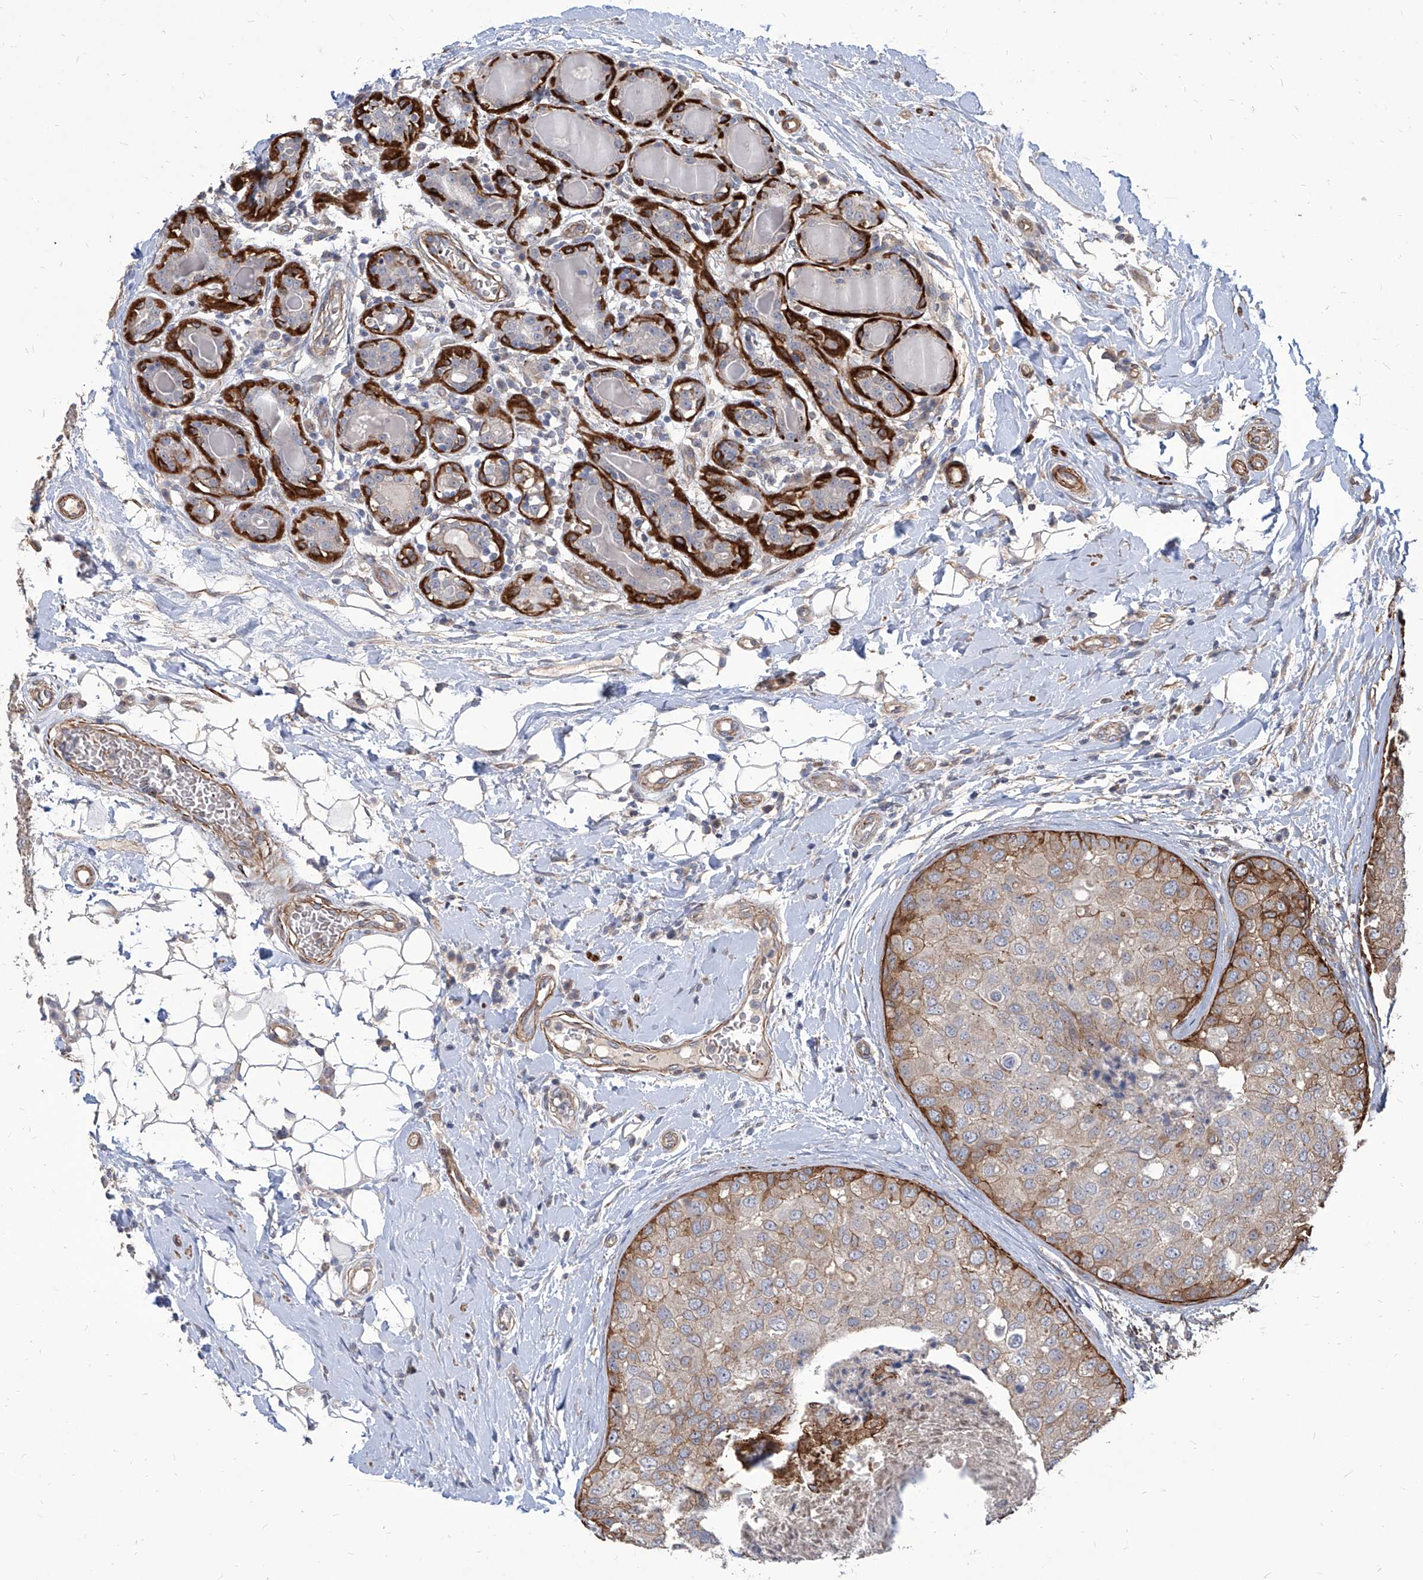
{"staining": {"intensity": "moderate", "quantity": "<25%", "location": "cytoplasmic/membranous"}, "tissue": "breast cancer", "cell_type": "Tumor cells", "image_type": "cancer", "snomed": [{"axis": "morphology", "description": "Duct carcinoma"}, {"axis": "topography", "description": "Breast"}], "caption": "Breast cancer stained for a protein (brown) reveals moderate cytoplasmic/membranous positive expression in about <25% of tumor cells.", "gene": "FAM83B", "patient": {"sex": "female", "age": 27}}